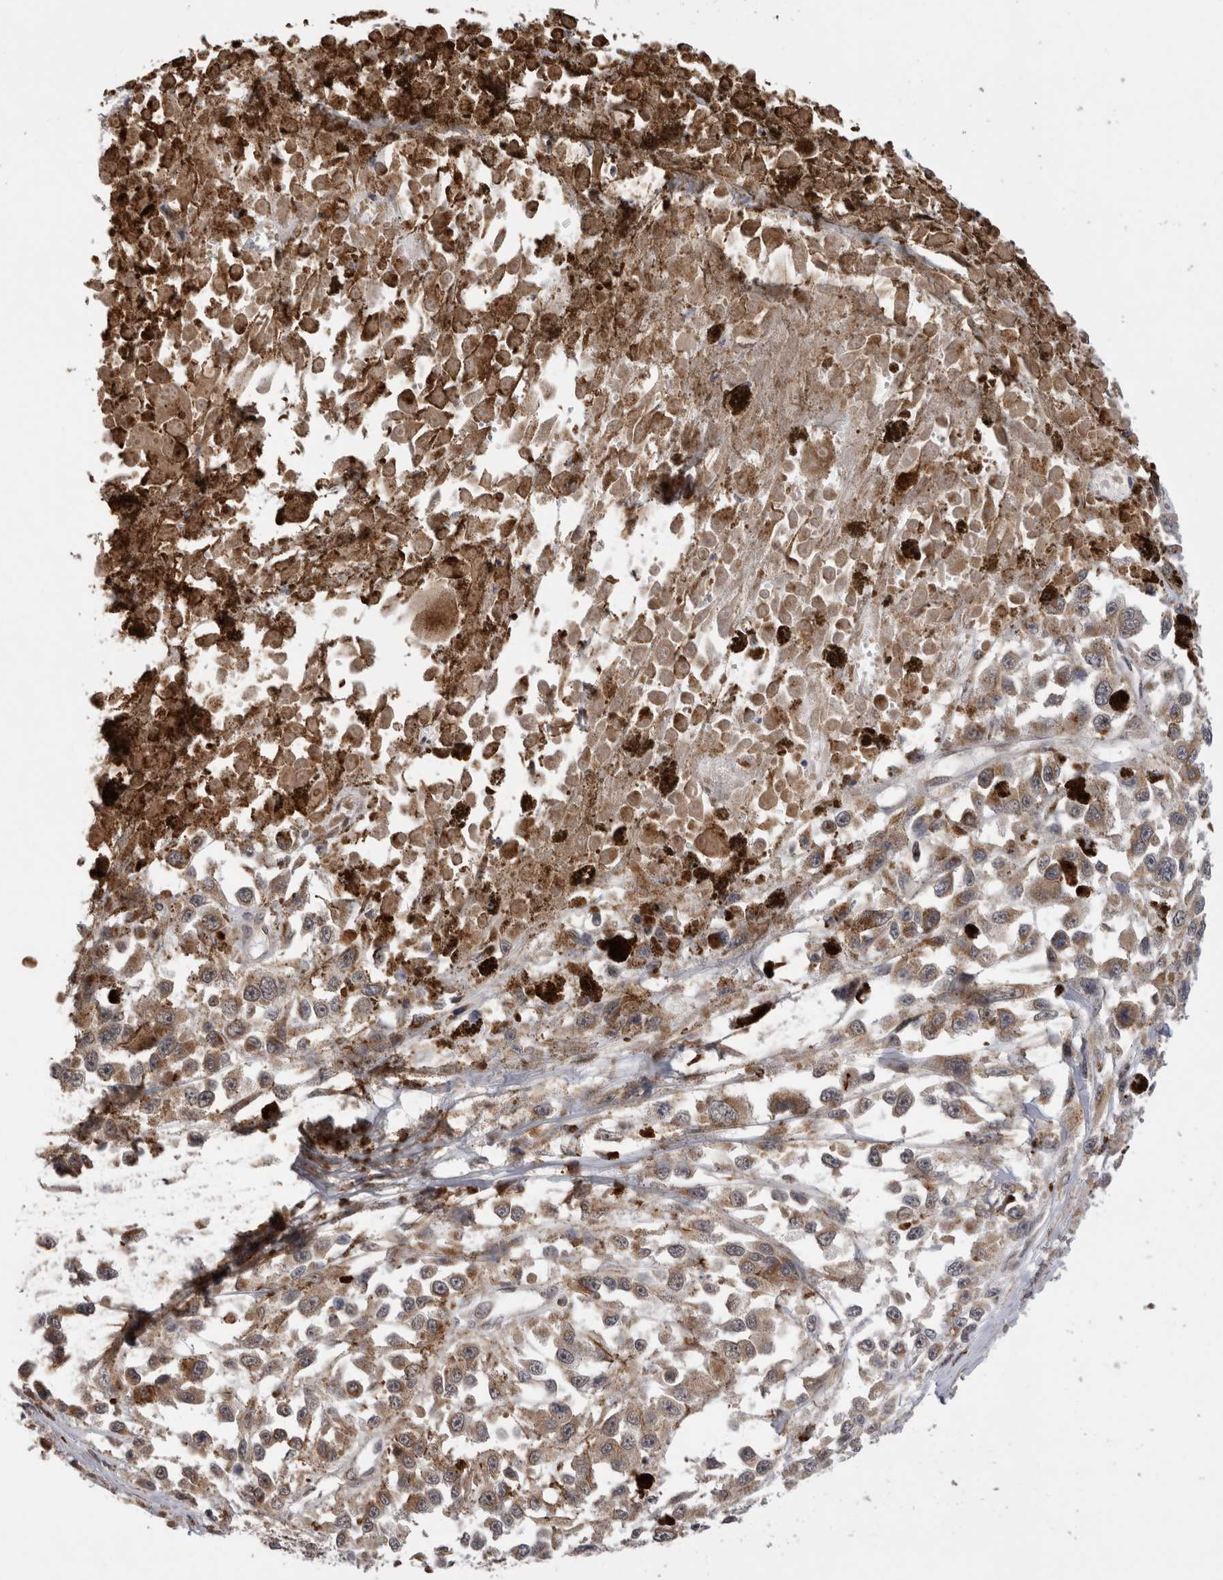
{"staining": {"intensity": "moderate", "quantity": ">75%", "location": "cytoplasmic/membranous"}, "tissue": "melanoma", "cell_type": "Tumor cells", "image_type": "cancer", "snomed": [{"axis": "morphology", "description": "Malignant melanoma, Metastatic site"}, {"axis": "topography", "description": "Lymph node"}], "caption": "An immunohistochemistry (IHC) photomicrograph of neoplastic tissue is shown. Protein staining in brown shows moderate cytoplasmic/membranous positivity in melanoma within tumor cells. The staining is performed using DAB brown chromogen to label protein expression. The nuclei are counter-stained blue using hematoxylin.", "gene": "TMEM65", "patient": {"sex": "male", "age": 59}}